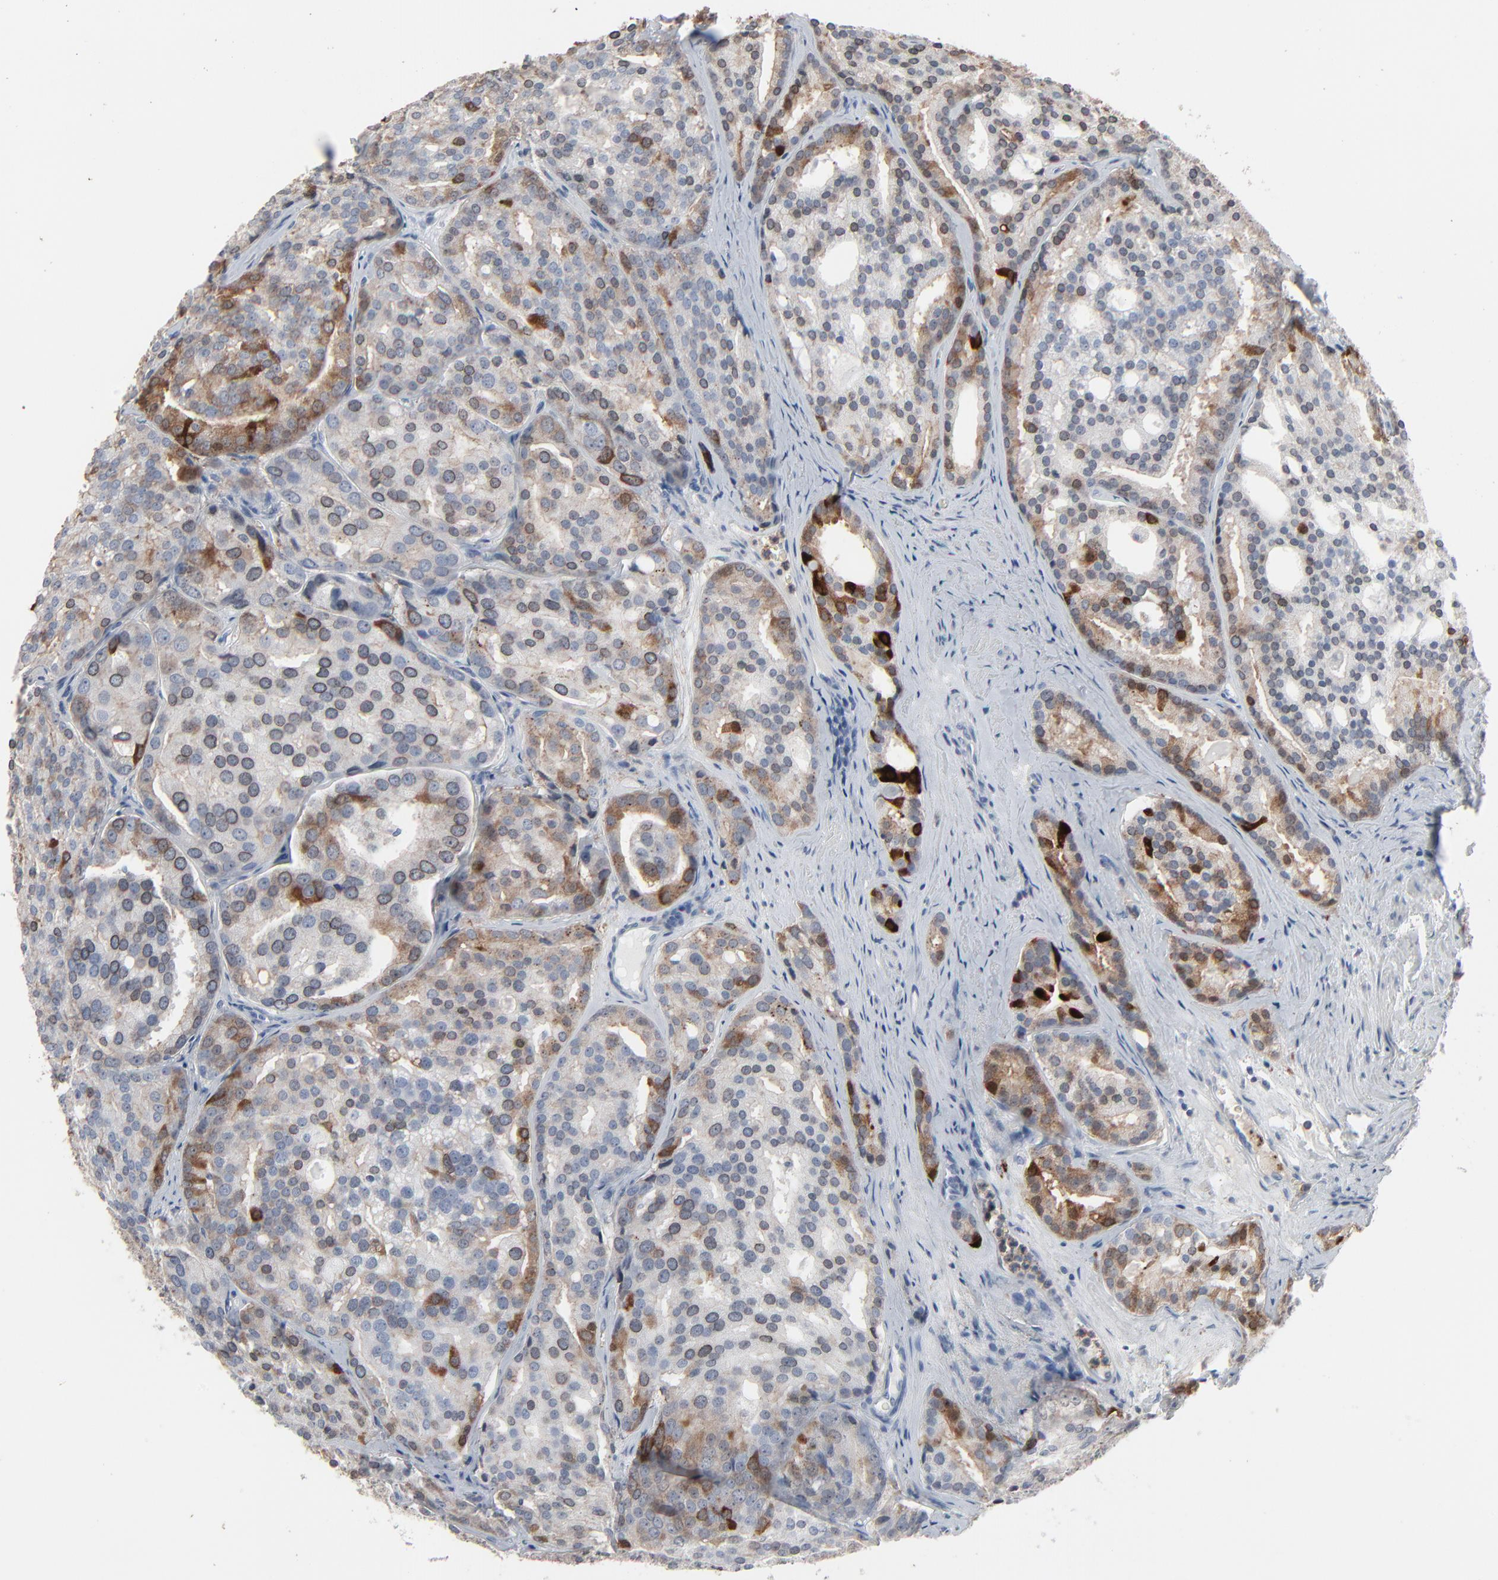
{"staining": {"intensity": "moderate", "quantity": "25%-75%", "location": "cytoplasmic/membranous"}, "tissue": "prostate cancer", "cell_type": "Tumor cells", "image_type": "cancer", "snomed": [{"axis": "morphology", "description": "Adenocarcinoma, High grade"}, {"axis": "topography", "description": "Prostate"}], "caption": "Immunohistochemistry micrograph of neoplastic tissue: human prostate cancer stained using immunohistochemistry (IHC) demonstrates medium levels of moderate protein expression localized specifically in the cytoplasmic/membranous of tumor cells, appearing as a cytoplasmic/membranous brown color.", "gene": "PHGDH", "patient": {"sex": "male", "age": 64}}